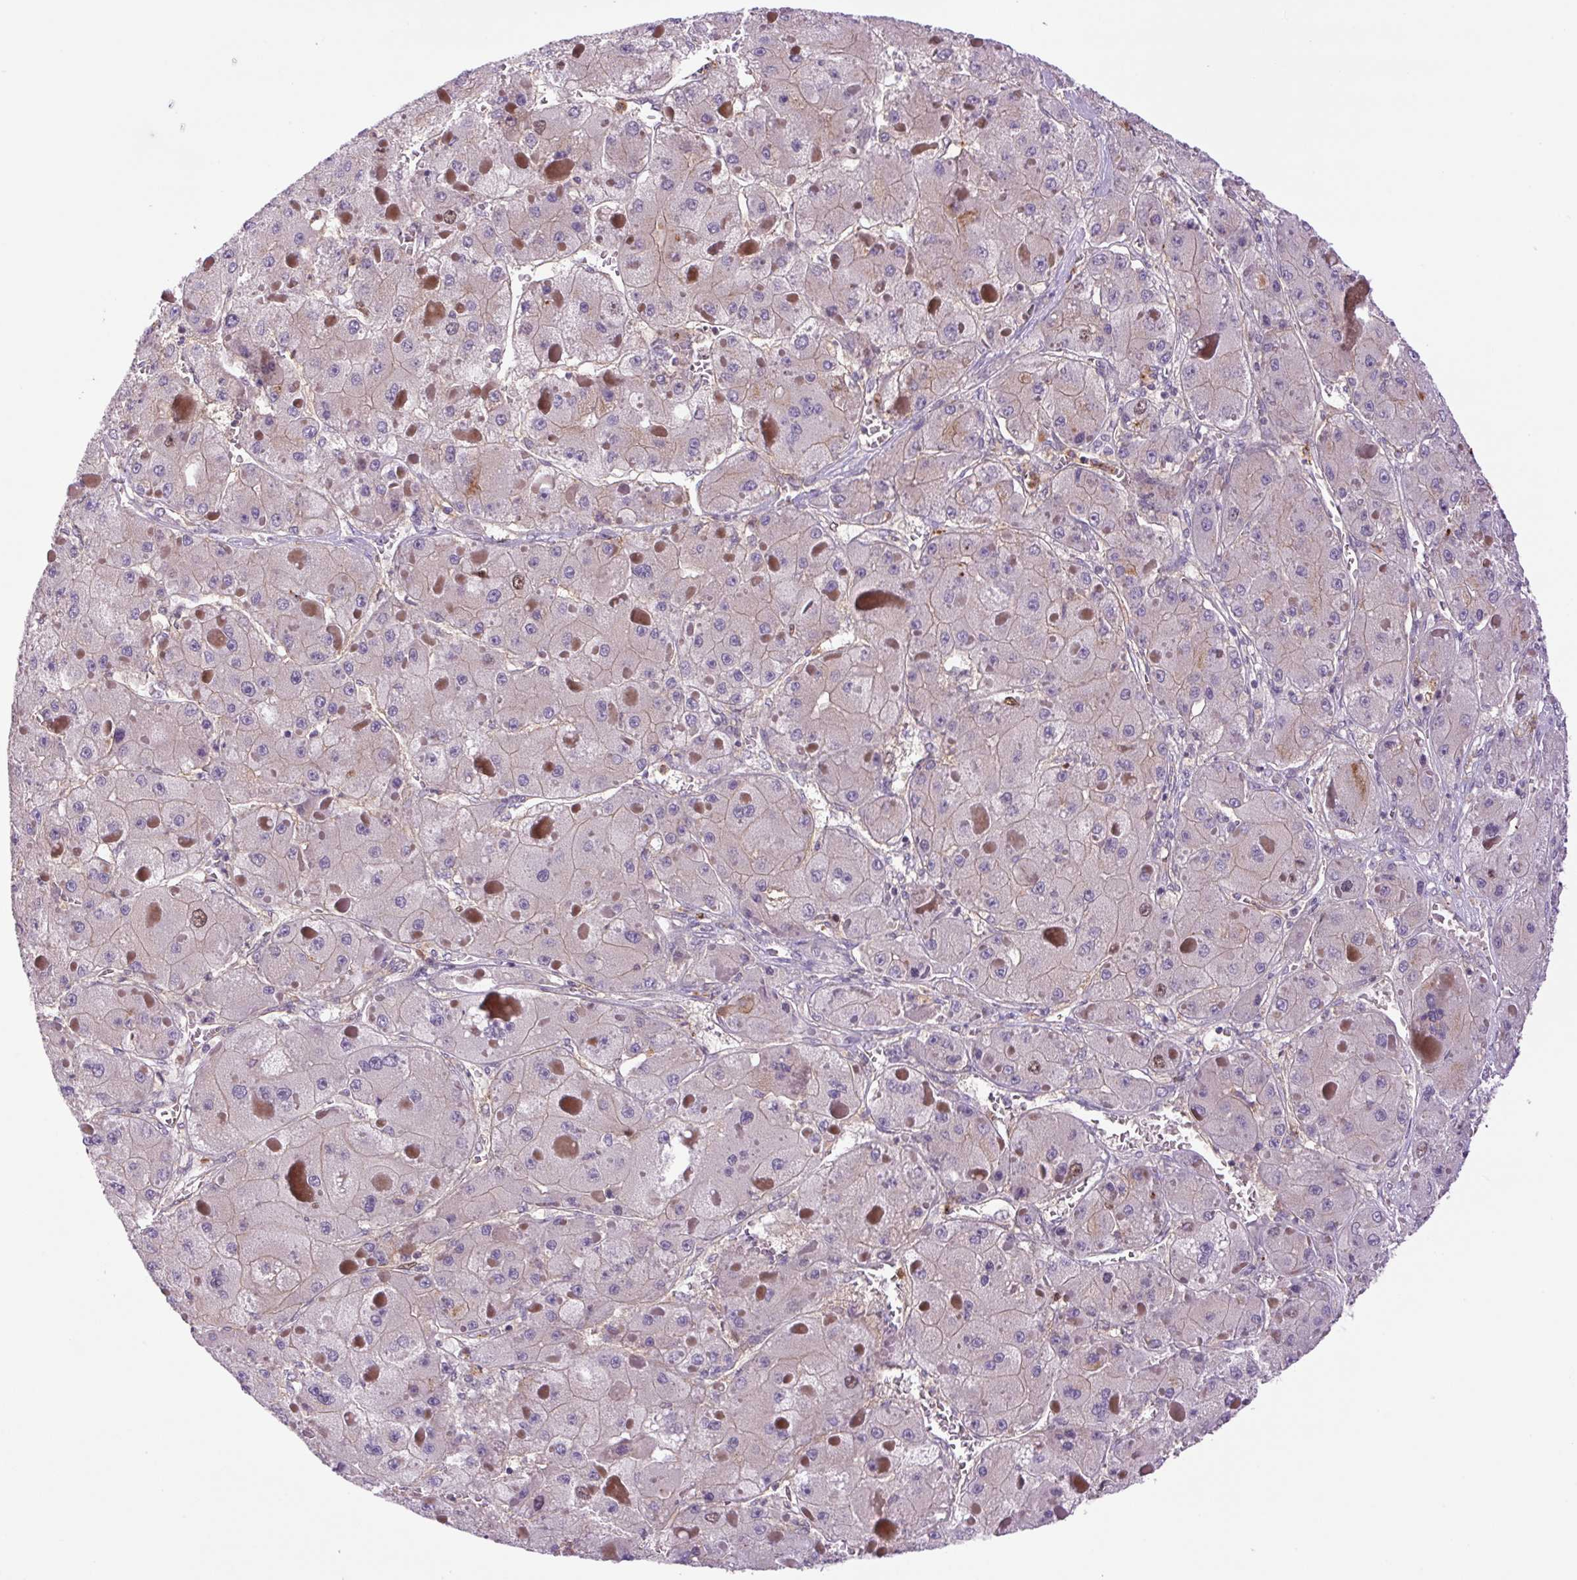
{"staining": {"intensity": "weak", "quantity": "<25%", "location": "cytoplasmic/membranous"}, "tissue": "liver cancer", "cell_type": "Tumor cells", "image_type": "cancer", "snomed": [{"axis": "morphology", "description": "Carcinoma, Hepatocellular, NOS"}, {"axis": "topography", "description": "Liver"}], "caption": "Hepatocellular carcinoma (liver) was stained to show a protein in brown. There is no significant positivity in tumor cells.", "gene": "KIFC1", "patient": {"sex": "female", "age": 73}}